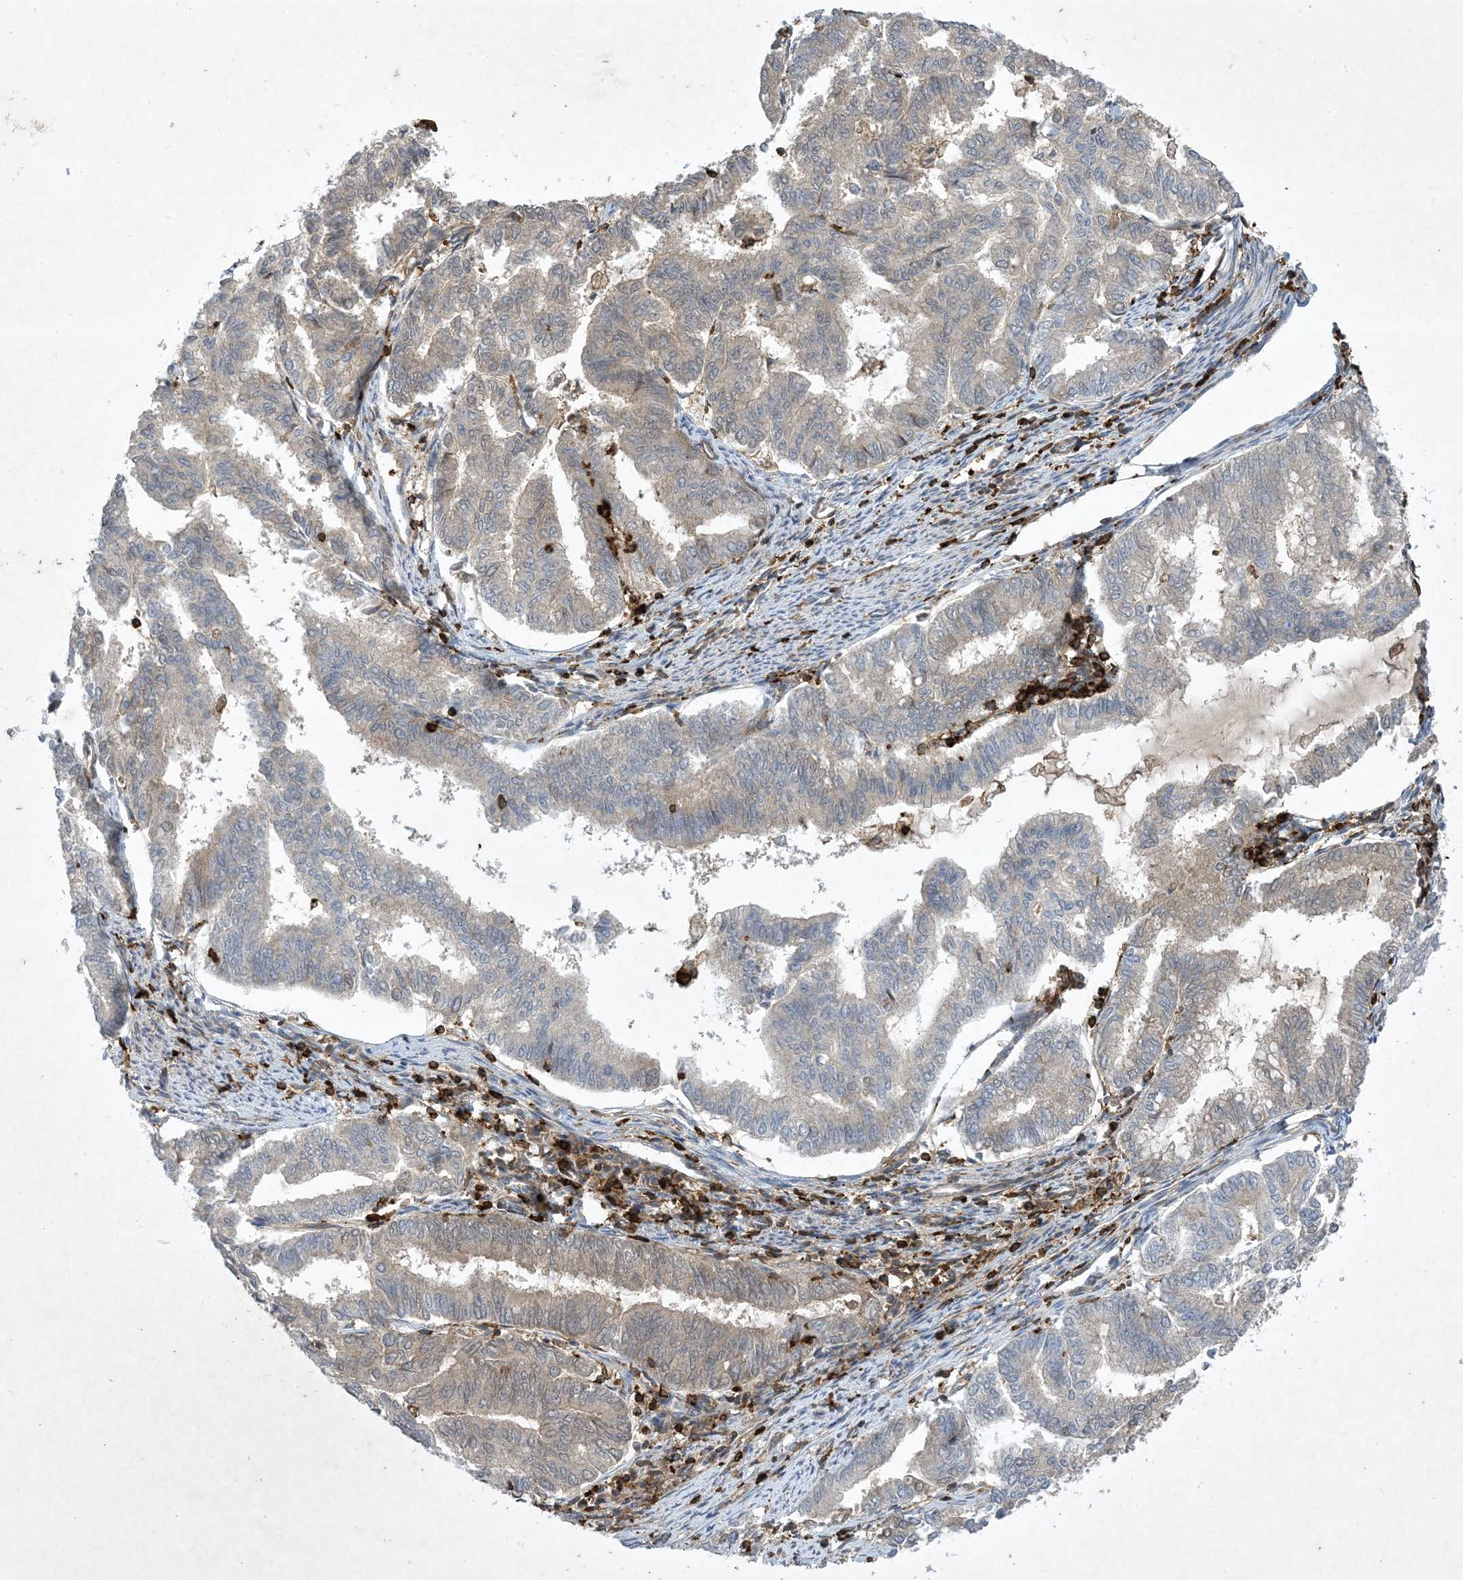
{"staining": {"intensity": "weak", "quantity": "<25%", "location": "cytoplasmic/membranous"}, "tissue": "endometrial cancer", "cell_type": "Tumor cells", "image_type": "cancer", "snomed": [{"axis": "morphology", "description": "Adenocarcinoma, NOS"}, {"axis": "topography", "description": "Endometrium"}], "caption": "Immunohistochemistry (IHC) of human endometrial adenocarcinoma demonstrates no positivity in tumor cells.", "gene": "AK9", "patient": {"sex": "female", "age": 79}}